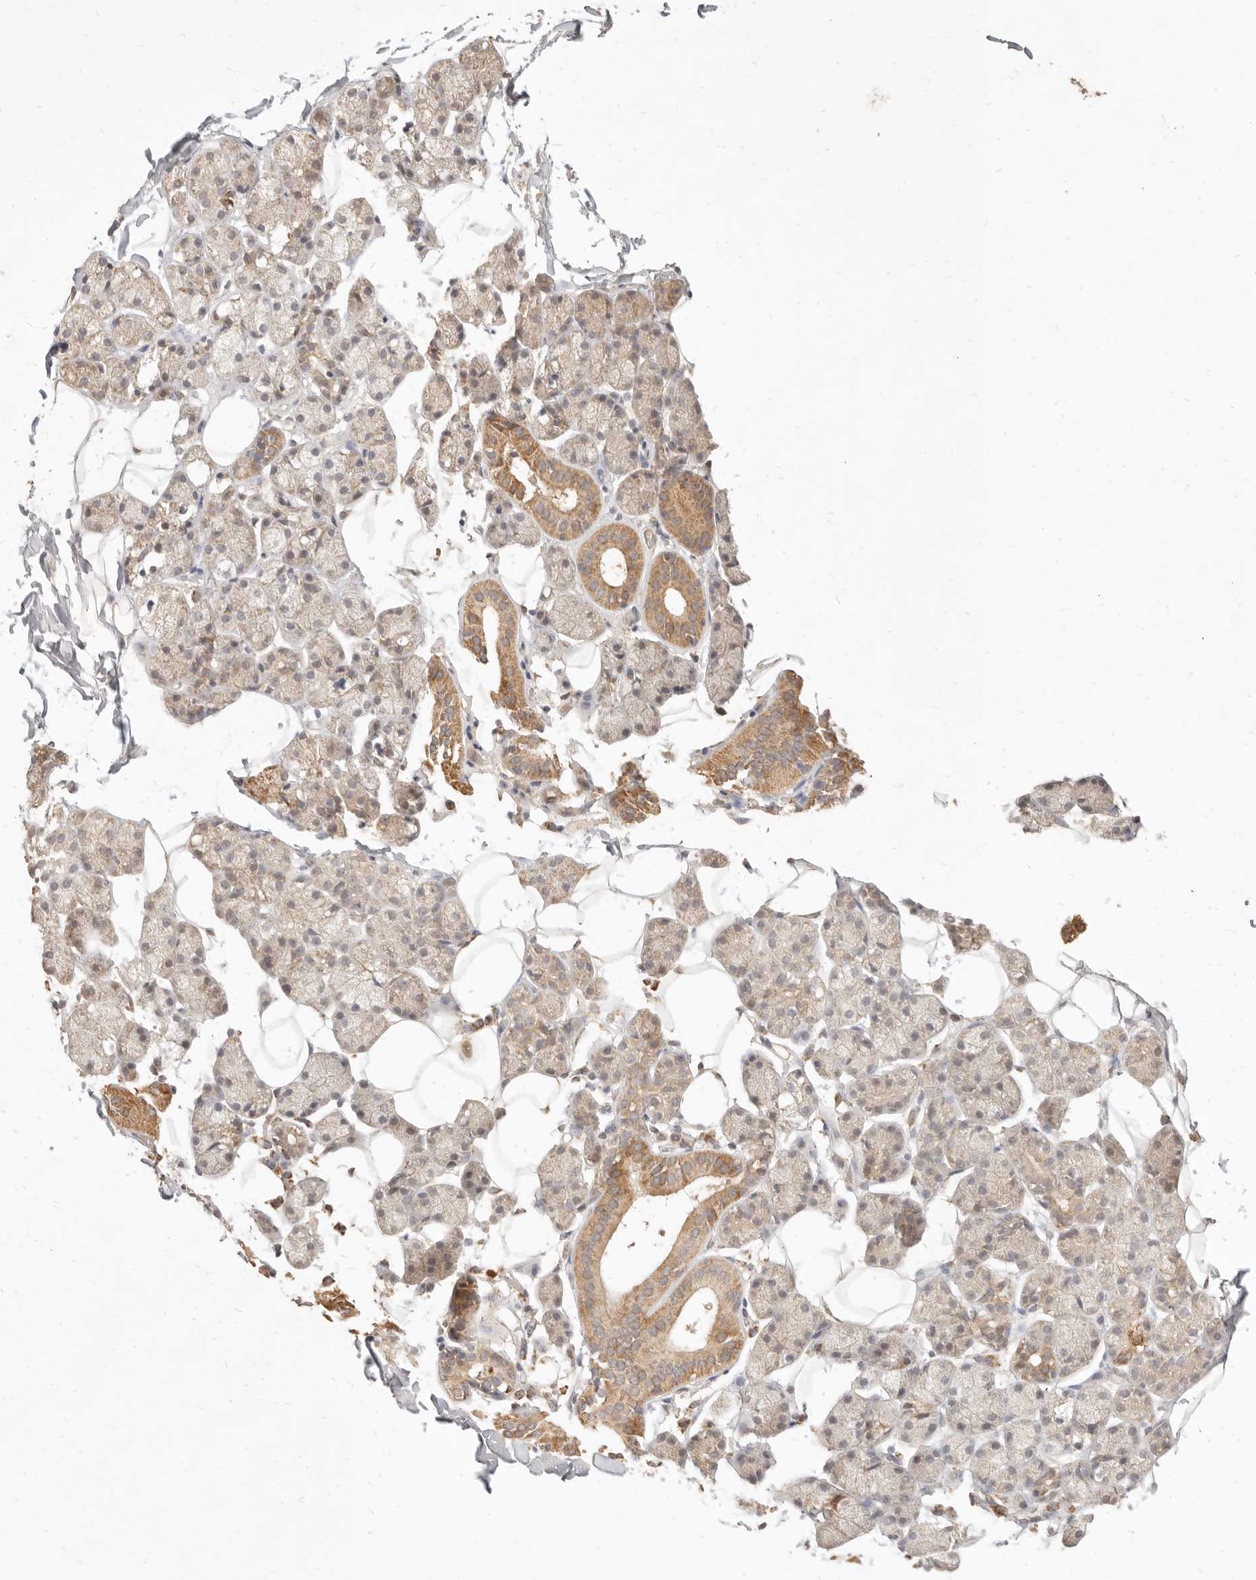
{"staining": {"intensity": "moderate", "quantity": "25%-75%", "location": "cytoplasmic/membranous"}, "tissue": "salivary gland", "cell_type": "Glandular cells", "image_type": "normal", "snomed": [{"axis": "morphology", "description": "Normal tissue, NOS"}, {"axis": "topography", "description": "Salivary gland"}], "caption": "Glandular cells reveal medium levels of moderate cytoplasmic/membranous staining in approximately 25%-75% of cells in normal human salivary gland.", "gene": "CPLANE2", "patient": {"sex": "female", "age": 33}}